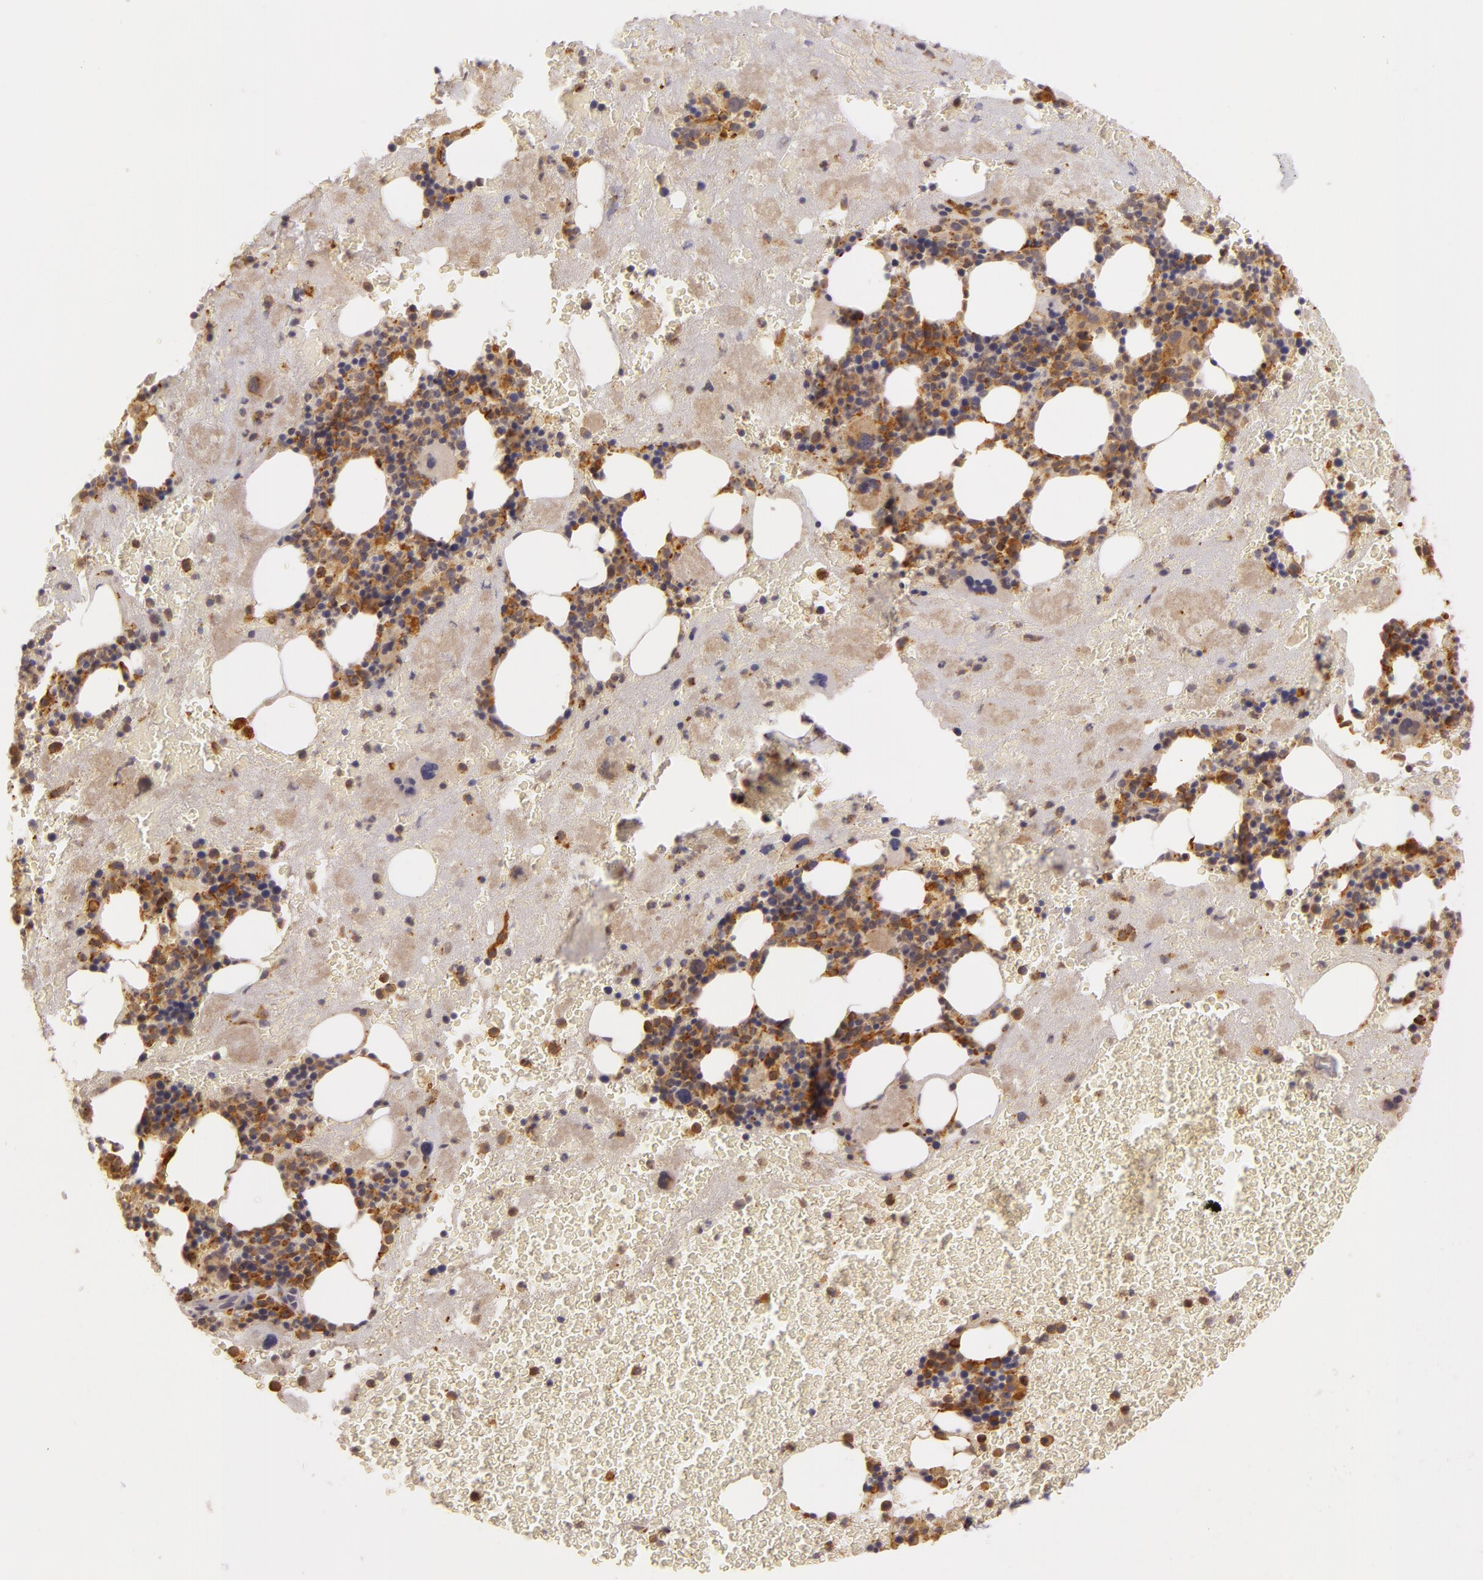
{"staining": {"intensity": "moderate", "quantity": "25%-75%", "location": "cytoplasmic/membranous"}, "tissue": "bone marrow", "cell_type": "Hematopoietic cells", "image_type": "normal", "snomed": [{"axis": "morphology", "description": "Normal tissue, NOS"}, {"axis": "topography", "description": "Bone marrow"}], "caption": "The photomicrograph demonstrates a brown stain indicating the presence of a protein in the cytoplasmic/membranous of hematopoietic cells in bone marrow. (brown staining indicates protein expression, while blue staining denotes nuclei).", "gene": "PPP1R3F", "patient": {"sex": "male", "age": 76}}